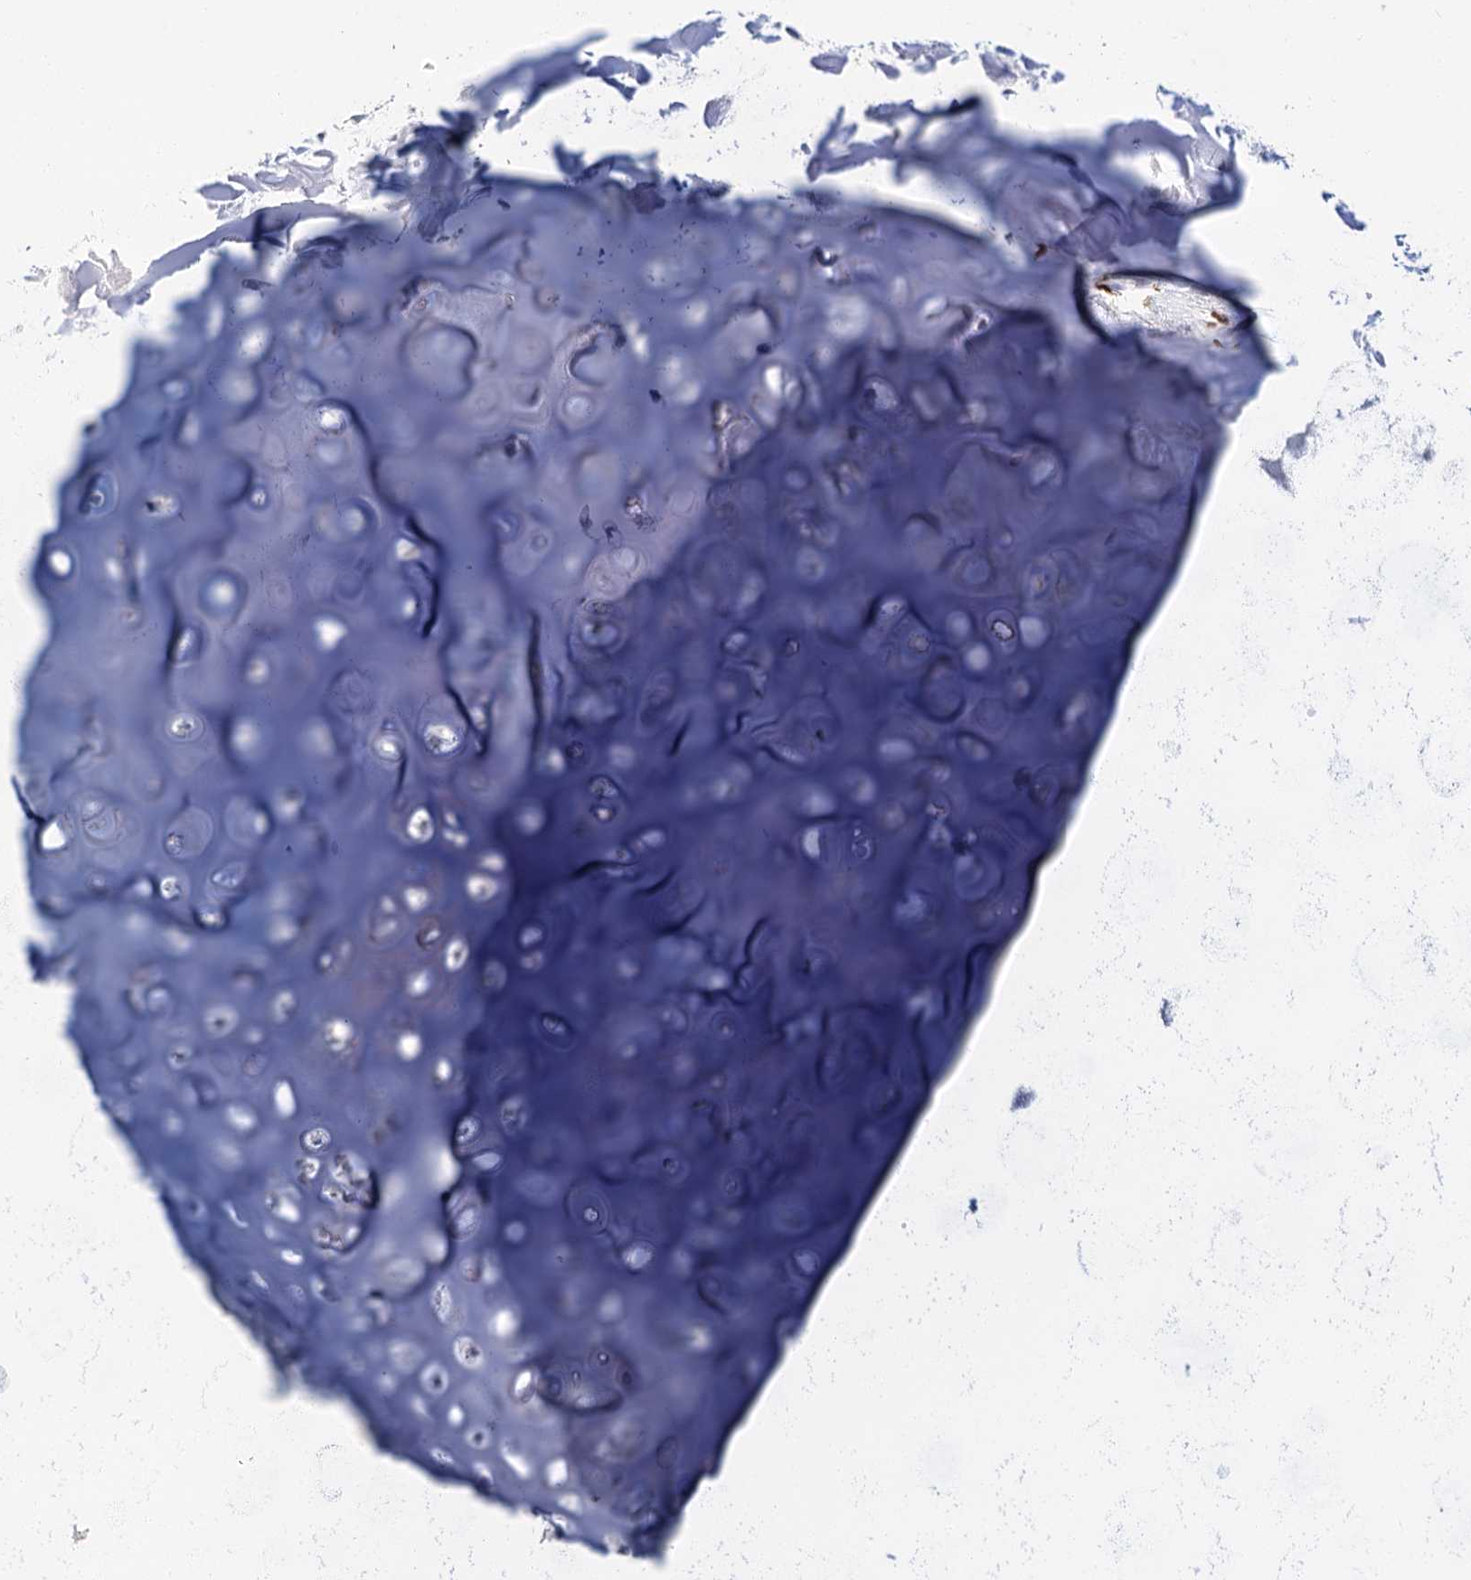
{"staining": {"intensity": "negative", "quantity": "none", "location": "none"}, "tissue": "adipose tissue", "cell_type": "Adipocytes", "image_type": "normal", "snomed": [{"axis": "morphology", "description": "Normal tissue, NOS"}, {"axis": "topography", "description": "Lymph node"}, {"axis": "topography", "description": "Cartilage tissue"}, {"axis": "topography", "description": "Bronchus"}], "caption": "IHC histopathology image of benign human adipose tissue stained for a protein (brown), which demonstrates no expression in adipocytes. (DAB (3,3'-diaminobenzidine) immunohistochemistry (IHC) visualized using brightfield microscopy, high magnification).", "gene": "CELF2", "patient": {"sex": "male", "age": 63}}